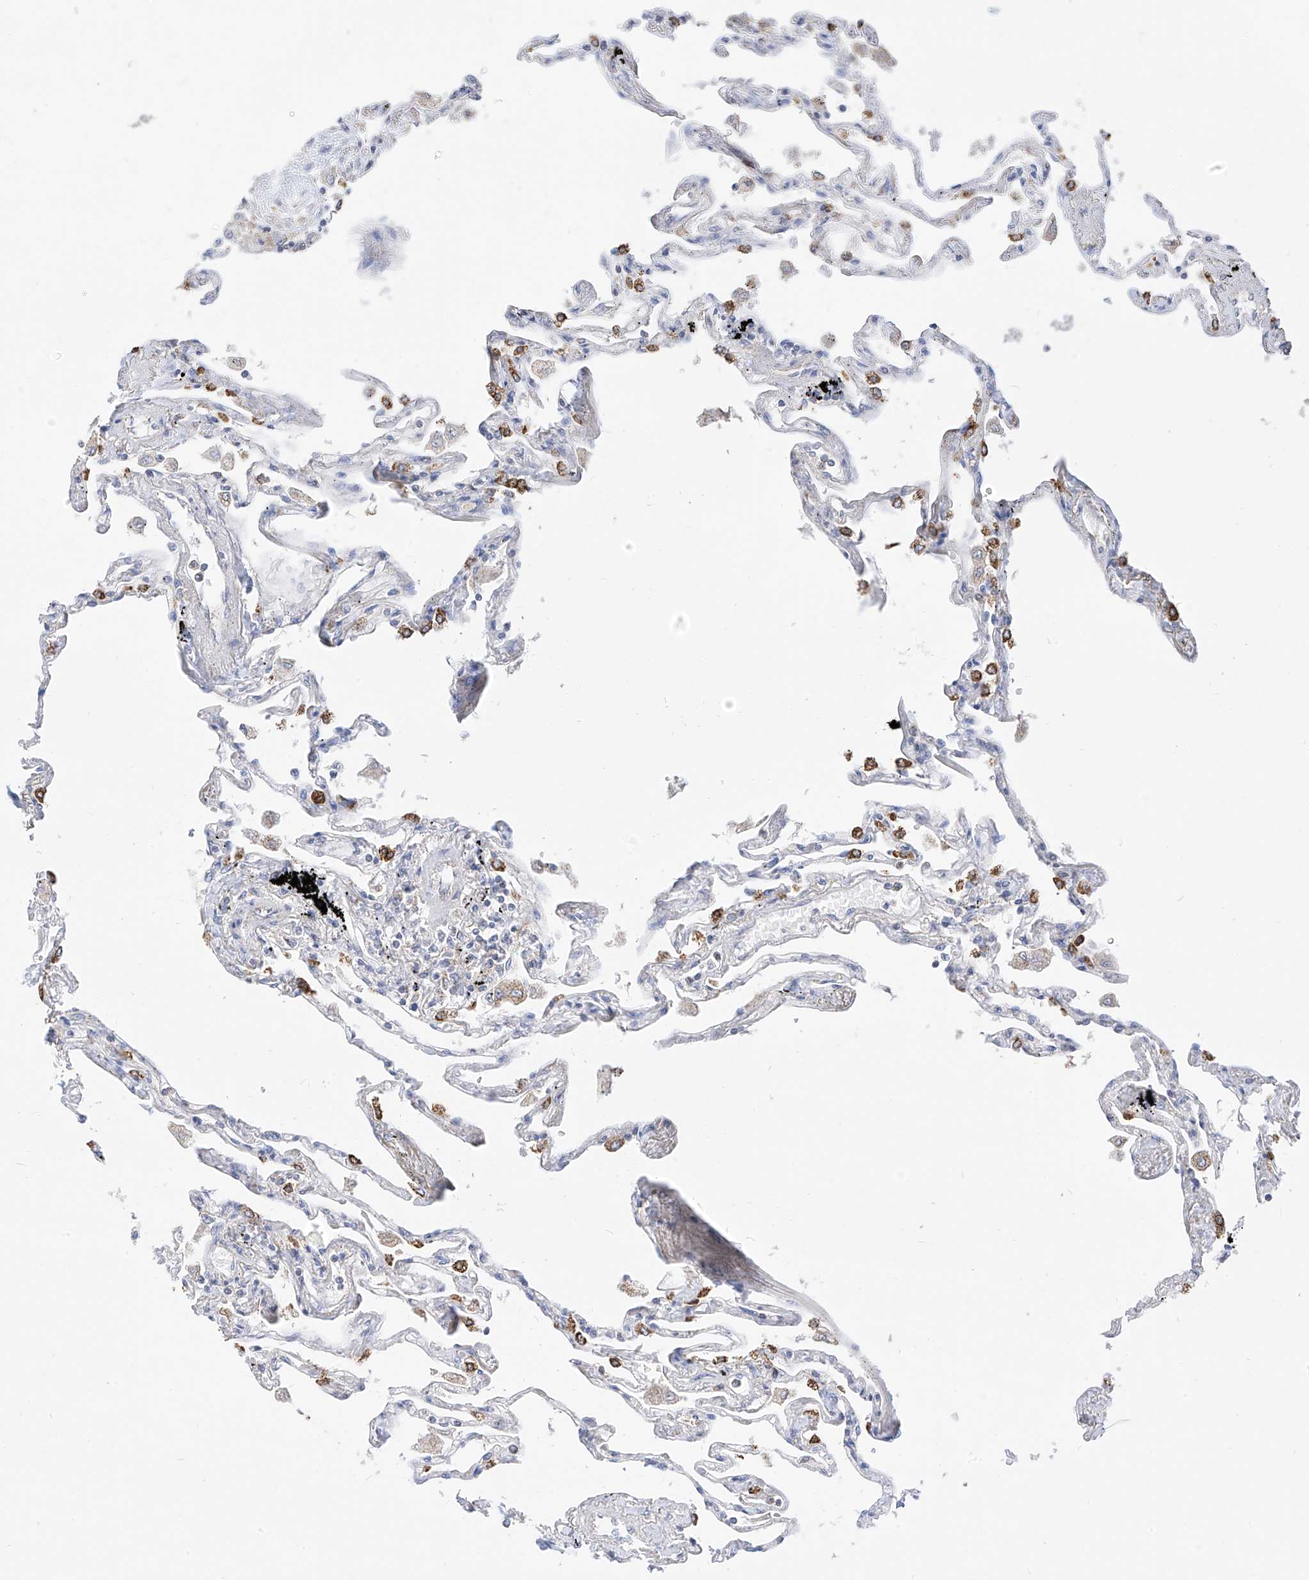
{"staining": {"intensity": "strong", "quantity": "25%-75%", "location": "cytoplasmic/membranous"}, "tissue": "lung", "cell_type": "Alveolar cells", "image_type": "normal", "snomed": [{"axis": "morphology", "description": "Normal tissue, NOS"}, {"axis": "topography", "description": "Lung"}], "caption": "Strong cytoplasmic/membranous protein staining is seen in approximately 25%-75% of alveolar cells in lung. (Brightfield microscopy of DAB IHC at high magnification).", "gene": "RASA2", "patient": {"sex": "female", "age": 67}}